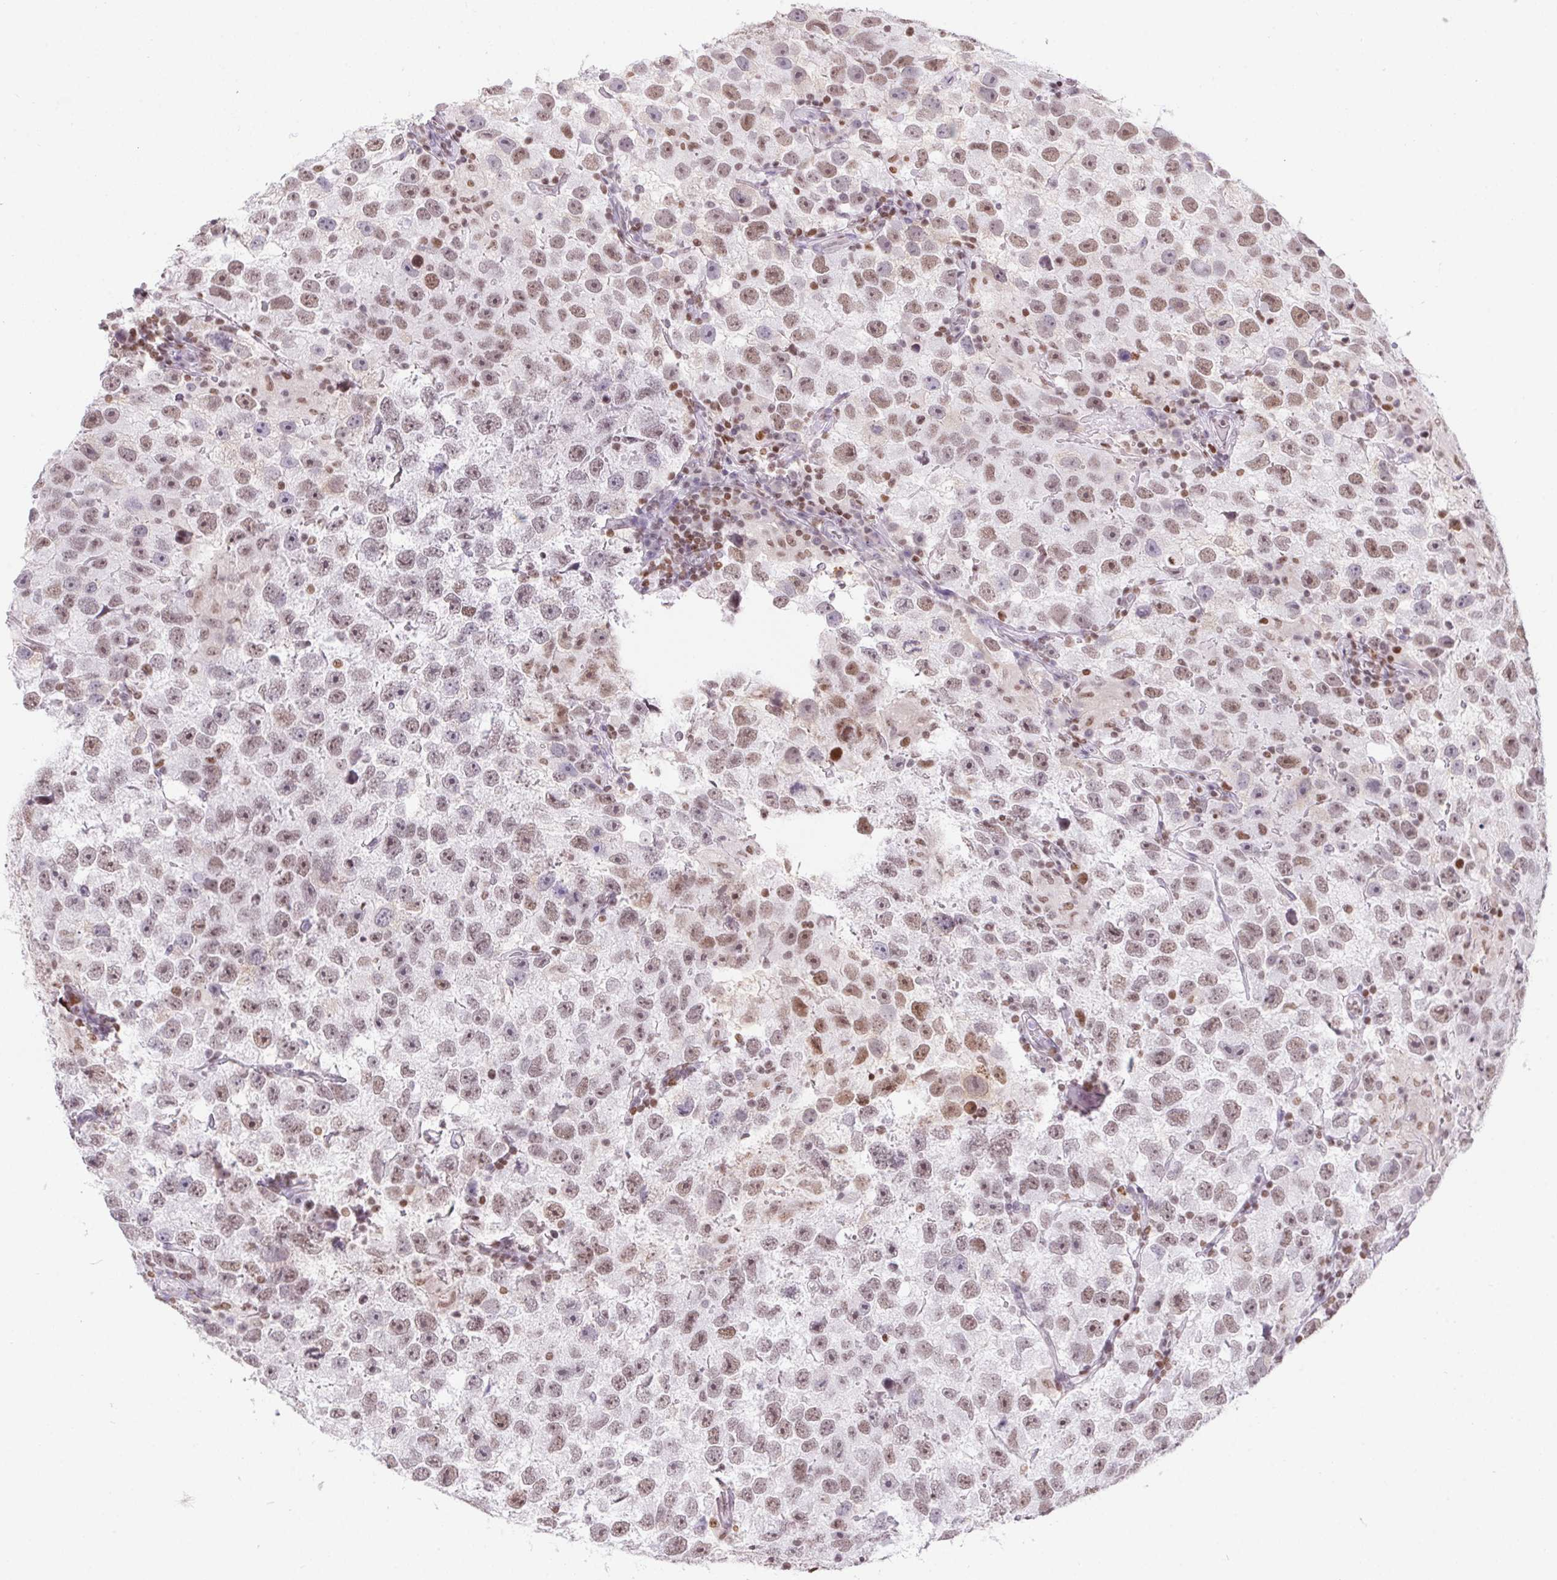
{"staining": {"intensity": "moderate", "quantity": "25%-75%", "location": "nuclear"}, "tissue": "testis cancer", "cell_type": "Tumor cells", "image_type": "cancer", "snomed": [{"axis": "morphology", "description": "Seminoma, NOS"}, {"axis": "topography", "description": "Testis"}], "caption": "Human testis cancer stained for a protein (brown) displays moderate nuclear positive expression in about 25%-75% of tumor cells.", "gene": "POLD3", "patient": {"sex": "male", "age": 26}}